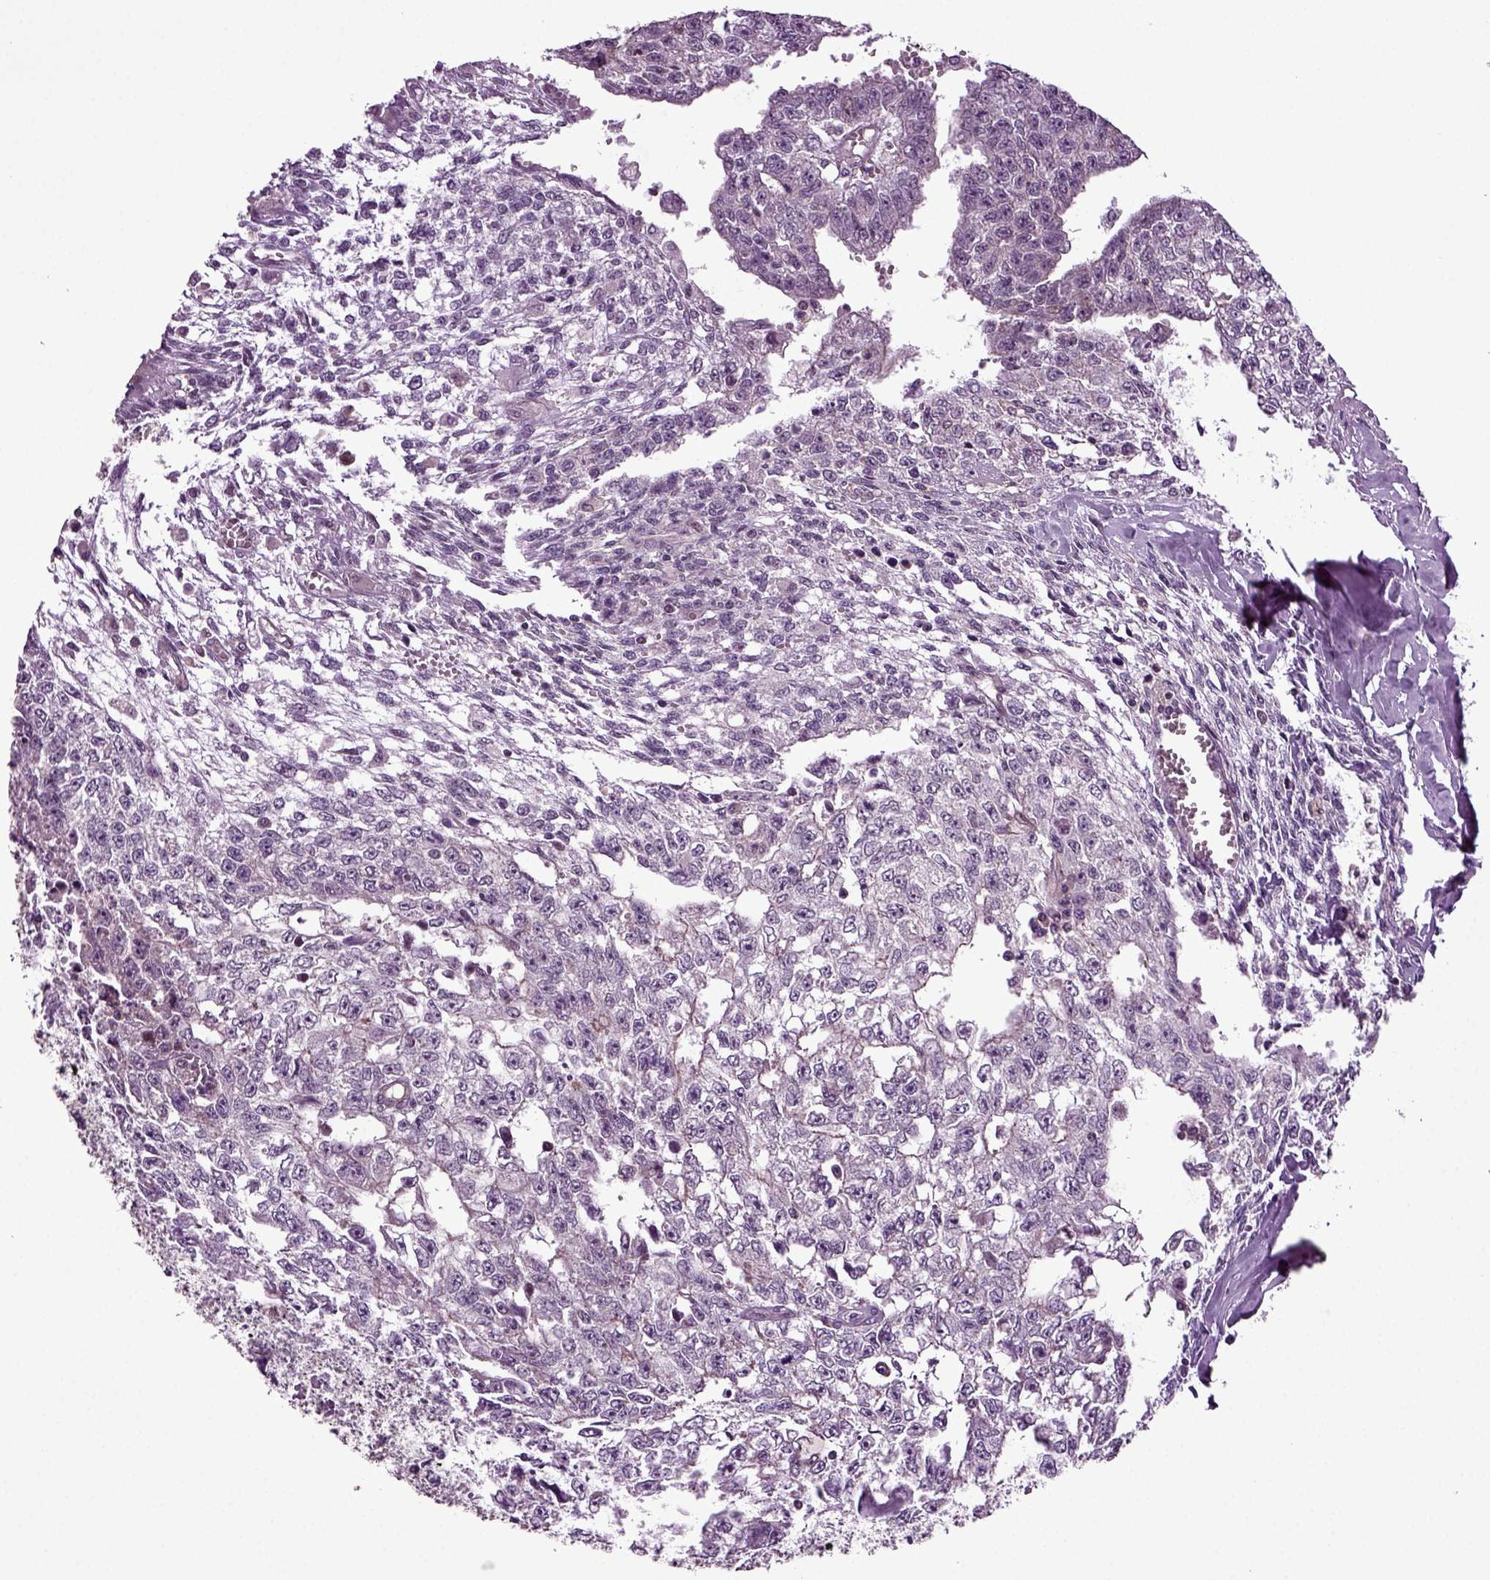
{"staining": {"intensity": "negative", "quantity": "none", "location": "none"}, "tissue": "testis cancer", "cell_type": "Tumor cells", "image_type": "cancer", "snomed": [{"axis": "morphology", "description": "Carcinoma, Embryonal, NOS"}, {"axis": "morphology", "description": "Teratoma, malignant, NOS"}, {"axis": "topography", "description": "Testis"}], "caption": "Immunohistochemical staining of testis cancer (embryonal carcinoma) reveals no significant expression in tumor cells.", "gene": "HAGHL", "patient": {"sex": "male", "age": 24}}